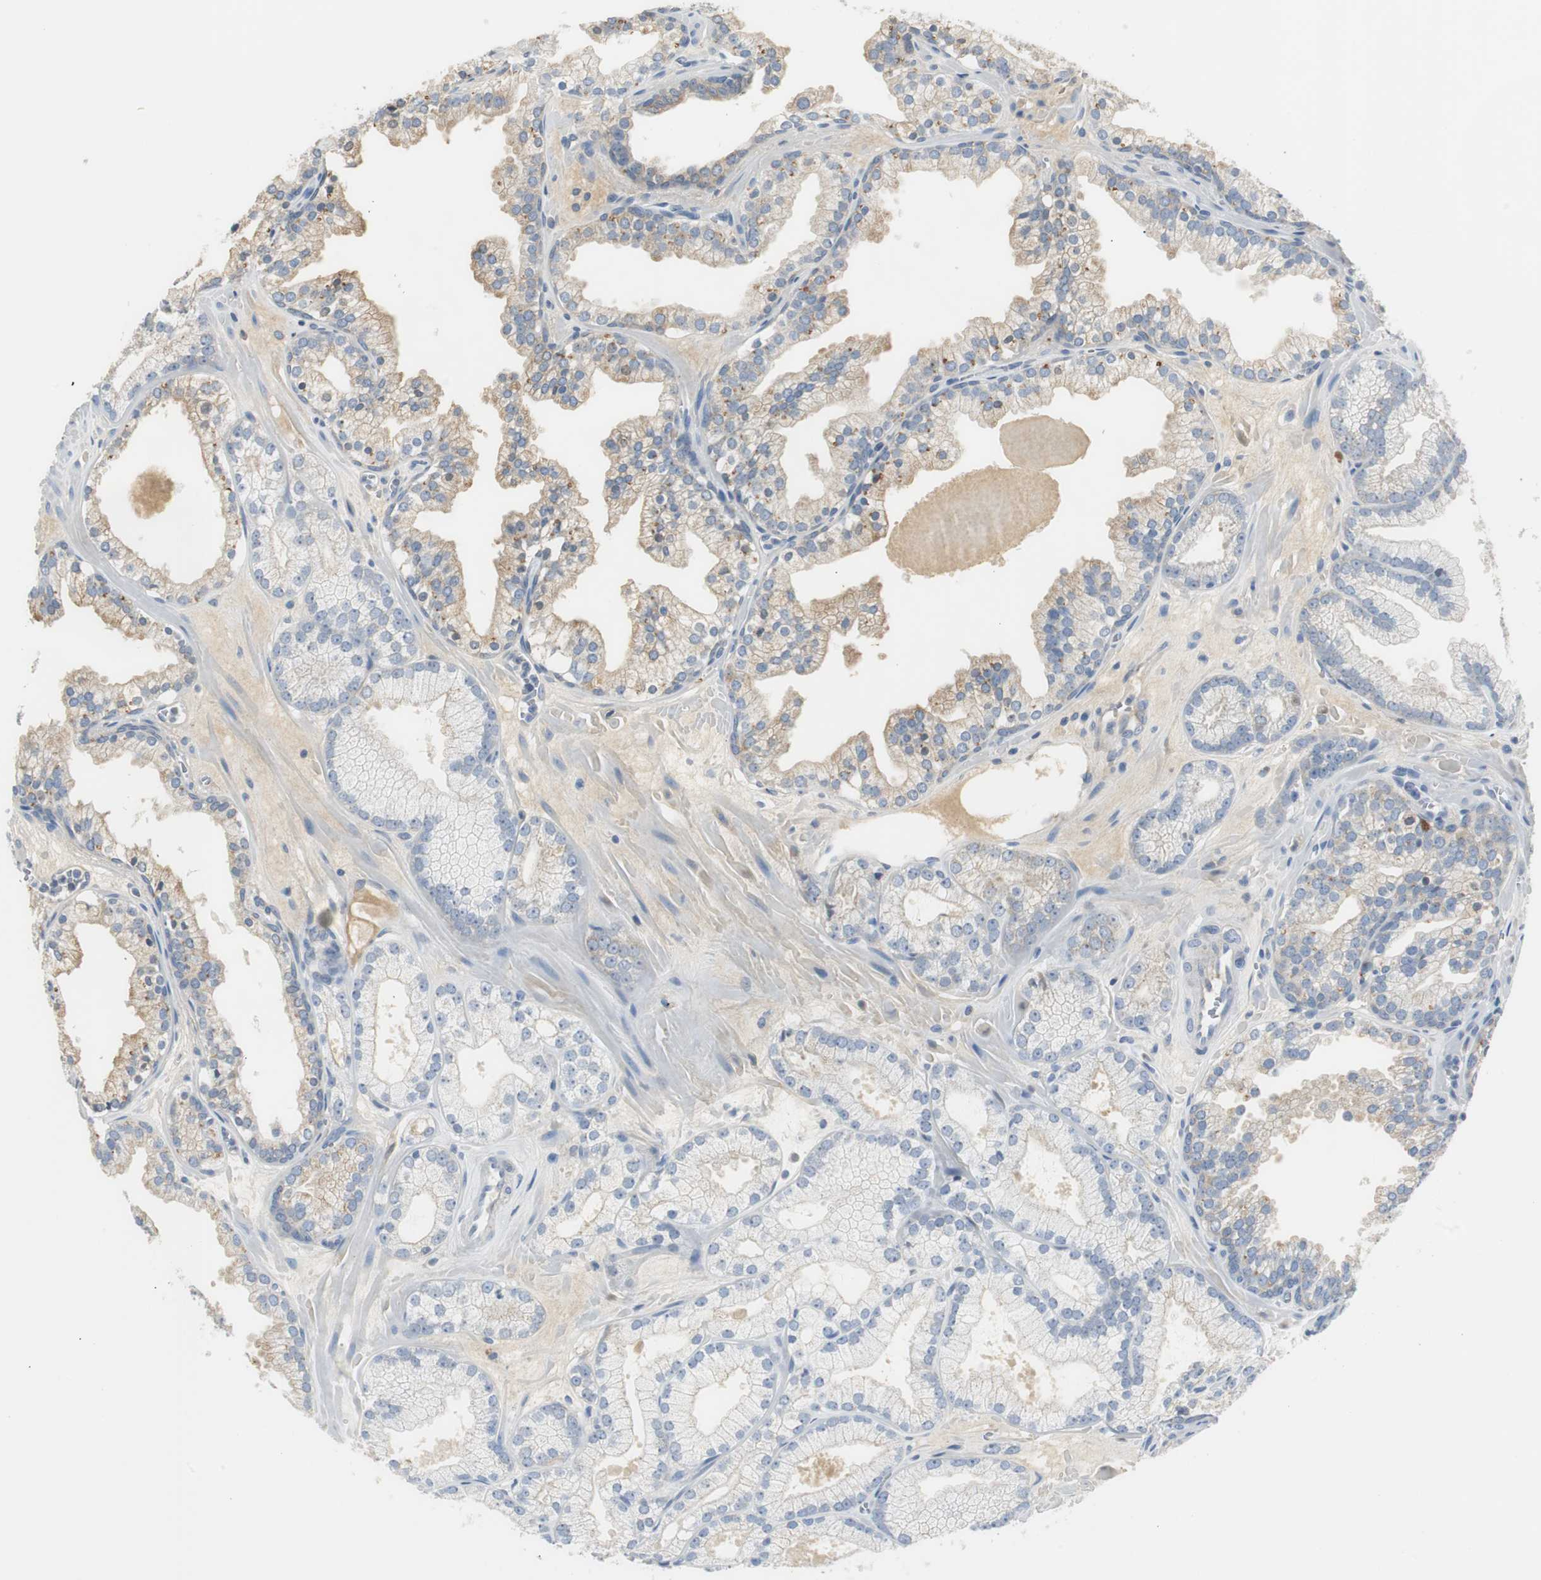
{"staining": {"intensity": "weak", "quantity": "25%-75%", "location": "cytoplasmic/membranous"}, "tissue": "prostate cancer", "cell_type": "Tumor cells", "image_type": "cancer", "snomed": [{"axis": "morphology", "description": "Adenocarcinoma, Low grade"}, {"axis": "topography", "description": "Prostate"}], "caption": "Protein expression analysis of prostate adenocarcinoma (low-grade) demonstrates weak cytoplasmic/membranous positivity in approximately 25%-75% of tumor cells.", "gene": "SERPINF1", "patient": {"sex": "male", "age": 57}}